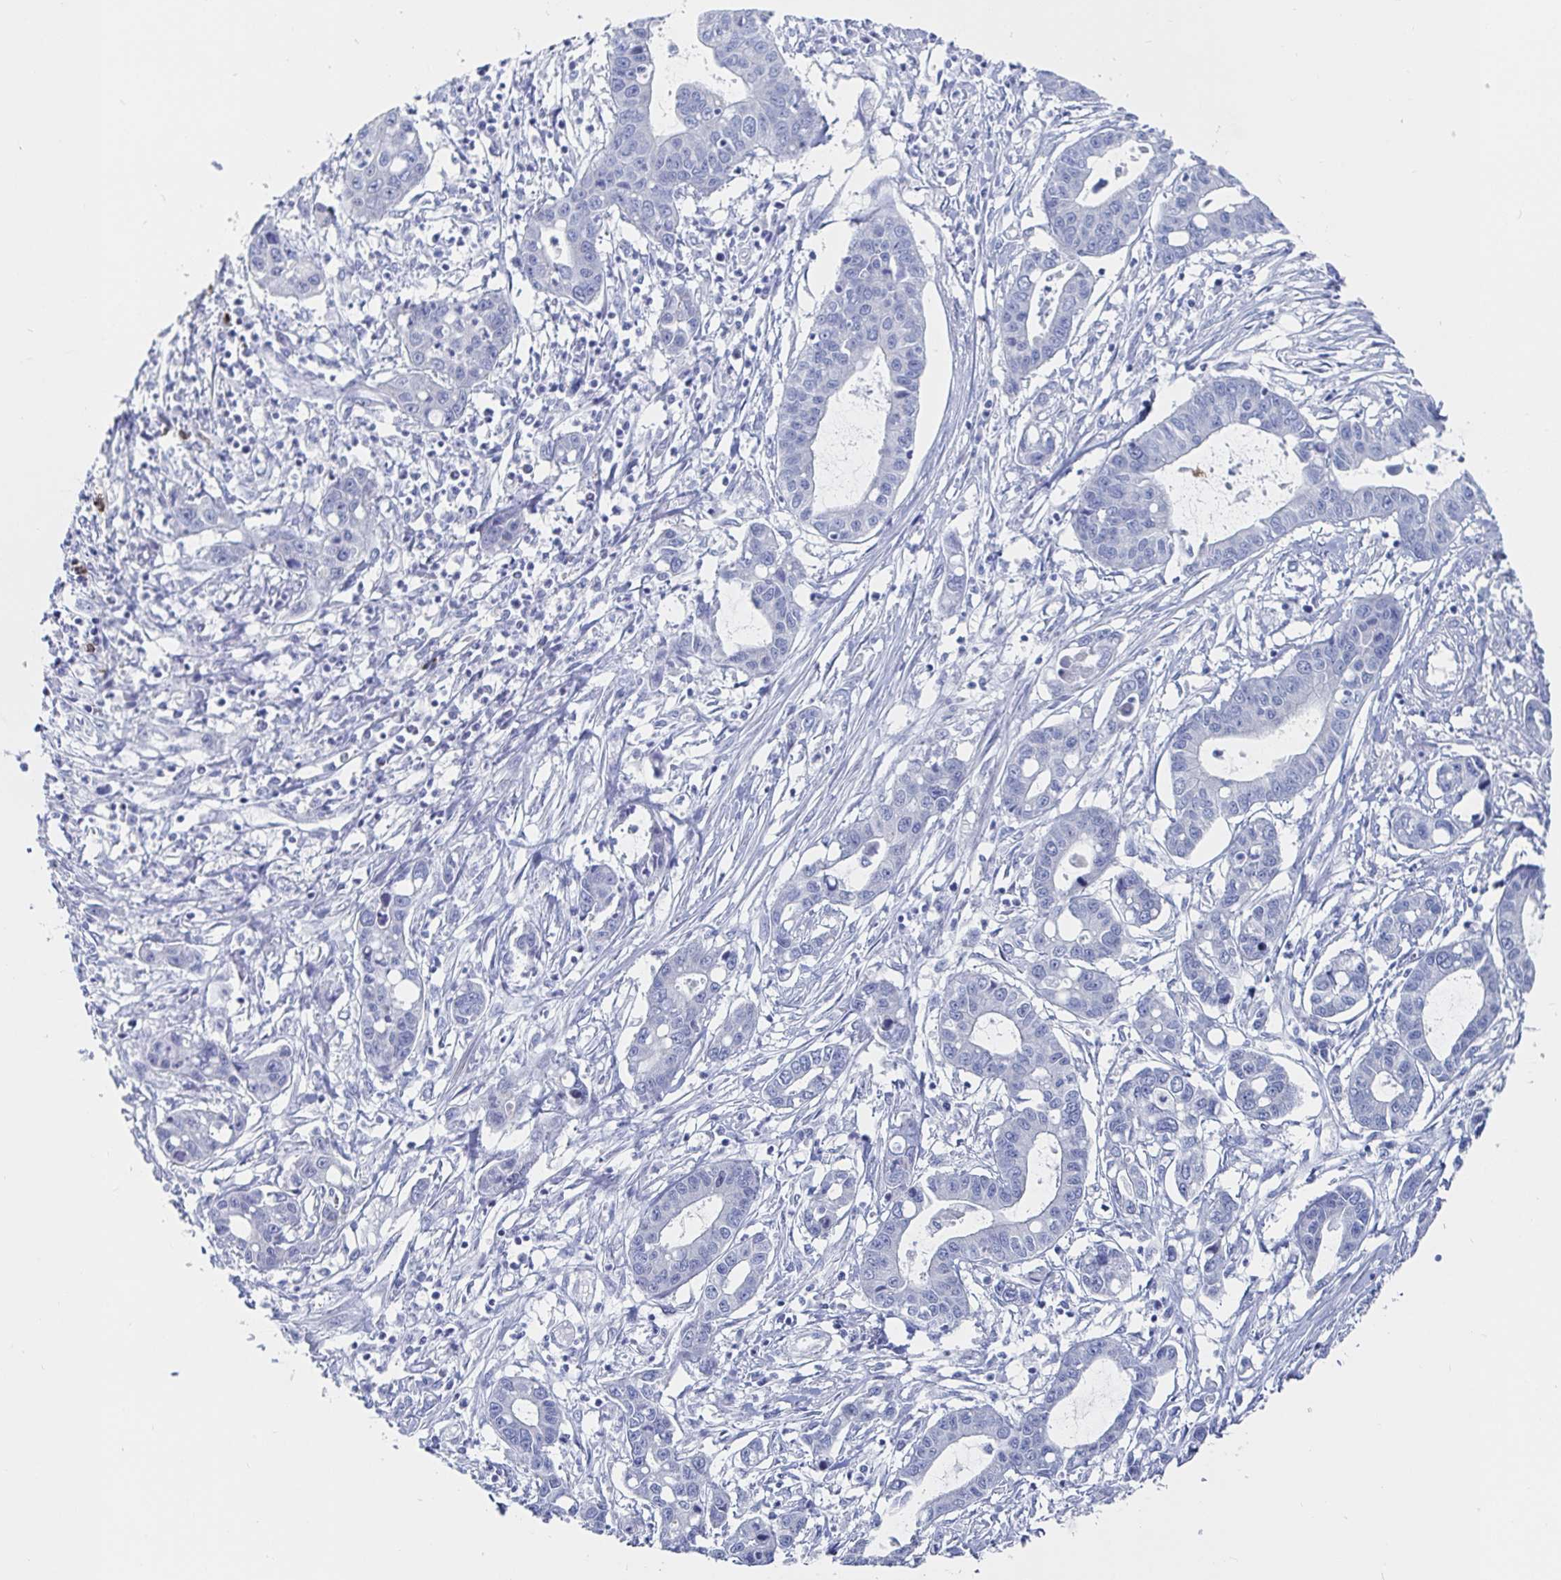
{"staining": {"intensity": "negative", "quantity": "none", "location": "none"}, "tissue": "liver cancer", "cell_type": "Tumor cells", "image_type": "cancer", "snomed": [{"axis": "morphology", "description": "Cholangiocarcinoma"}, {"axis": "topography", "description": "Liver"}], "caption": "There is no significant expression in tumor cells of liver cancer.", "gene": "PACSIN1", "patient": {"sex": "male", "age": 58}}